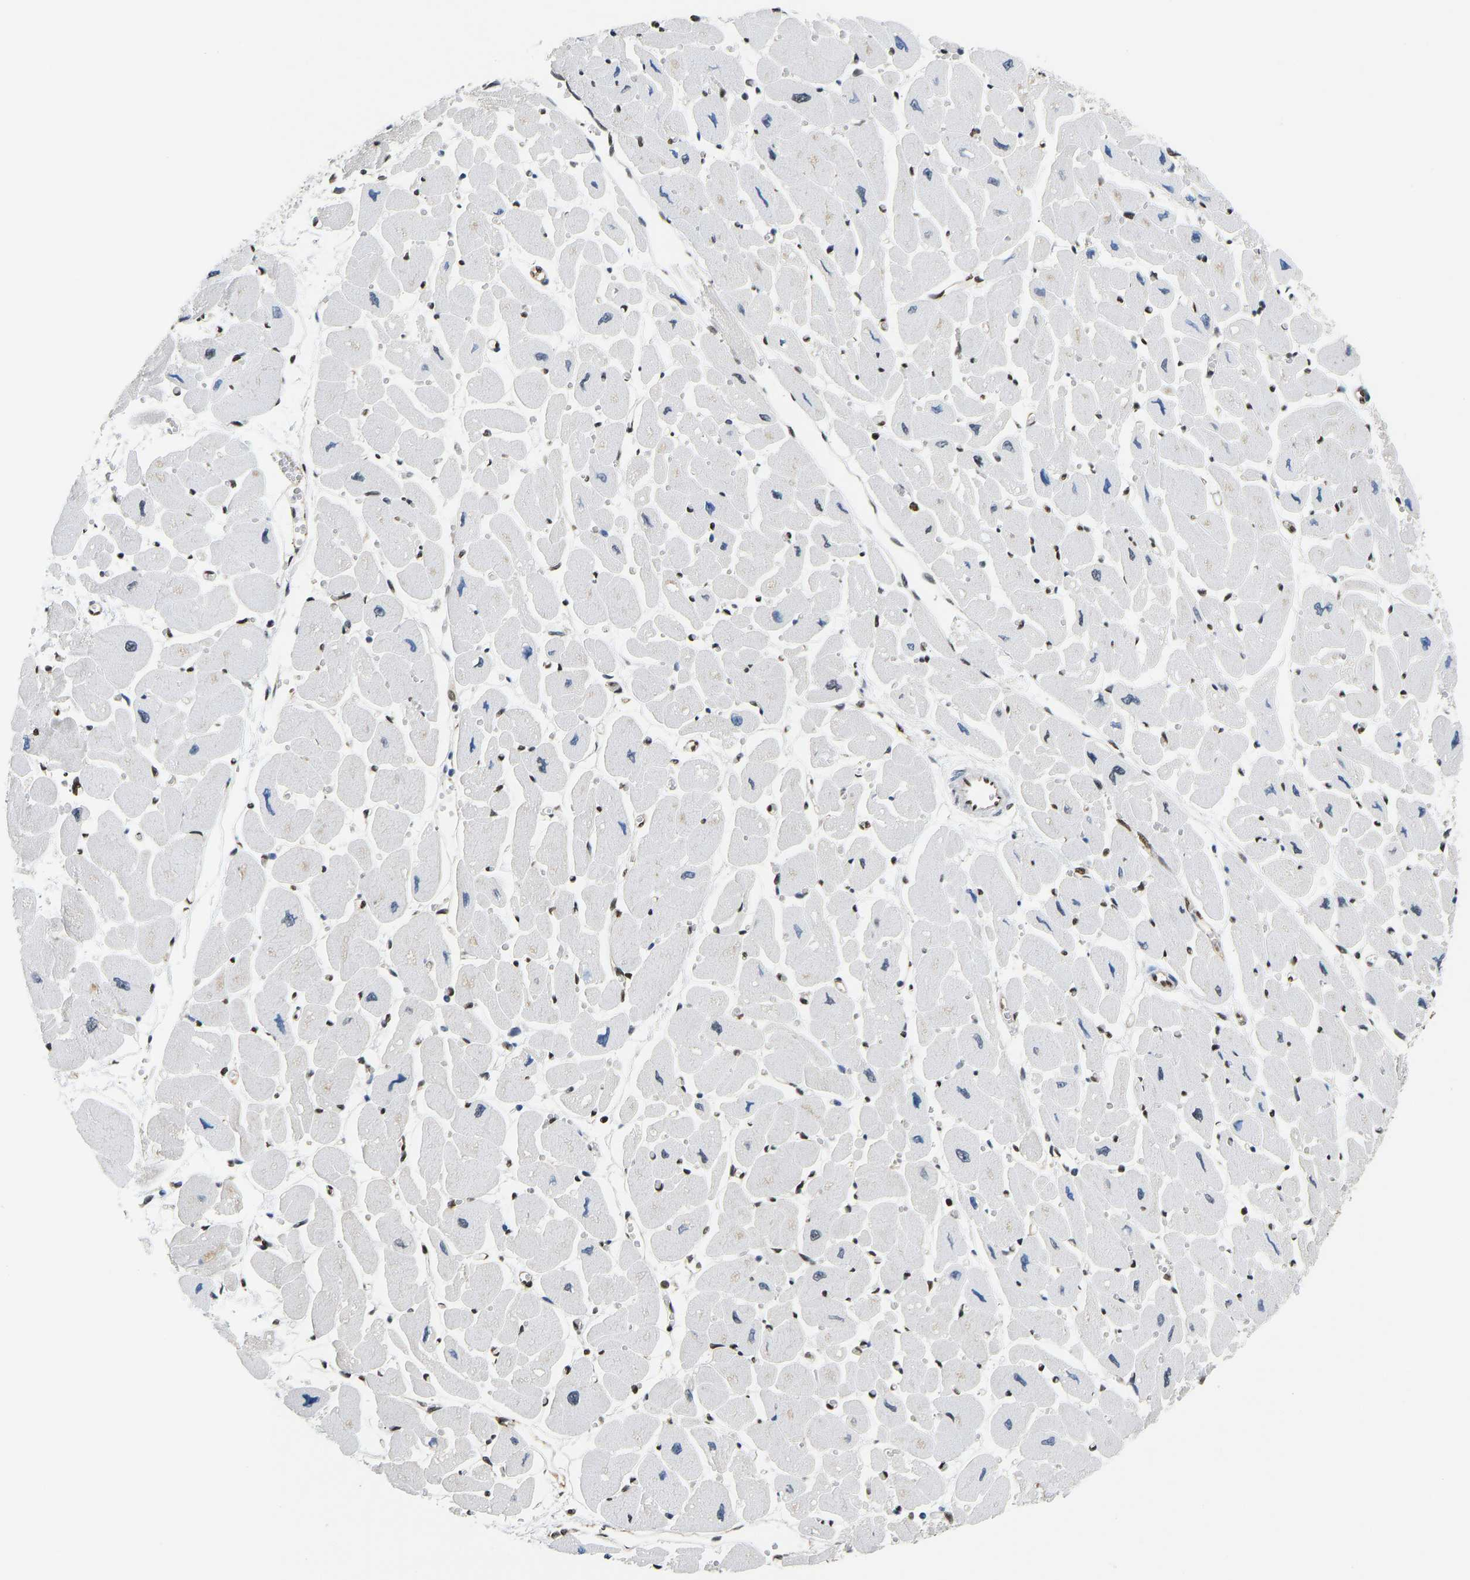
{"staining": {"intensity": "weak", "quantity": "<25%", "location": "nuclear"}, "tissue": "heart muscle", "cell_type": "Cardiomyocytes", "image_type": "normal", "snomed": [{"axis": "morphology", "description": "Normal tissue, NOS"}, {"axis": "topography", "description": "Heart"}], "caption": "DAB immunohistochemical staining of benign human heart muscle displays no significant positivity in cardiomyocytes.", "gene": "ZSCAN20", "patient": {"sex": "female", "age": 54}}